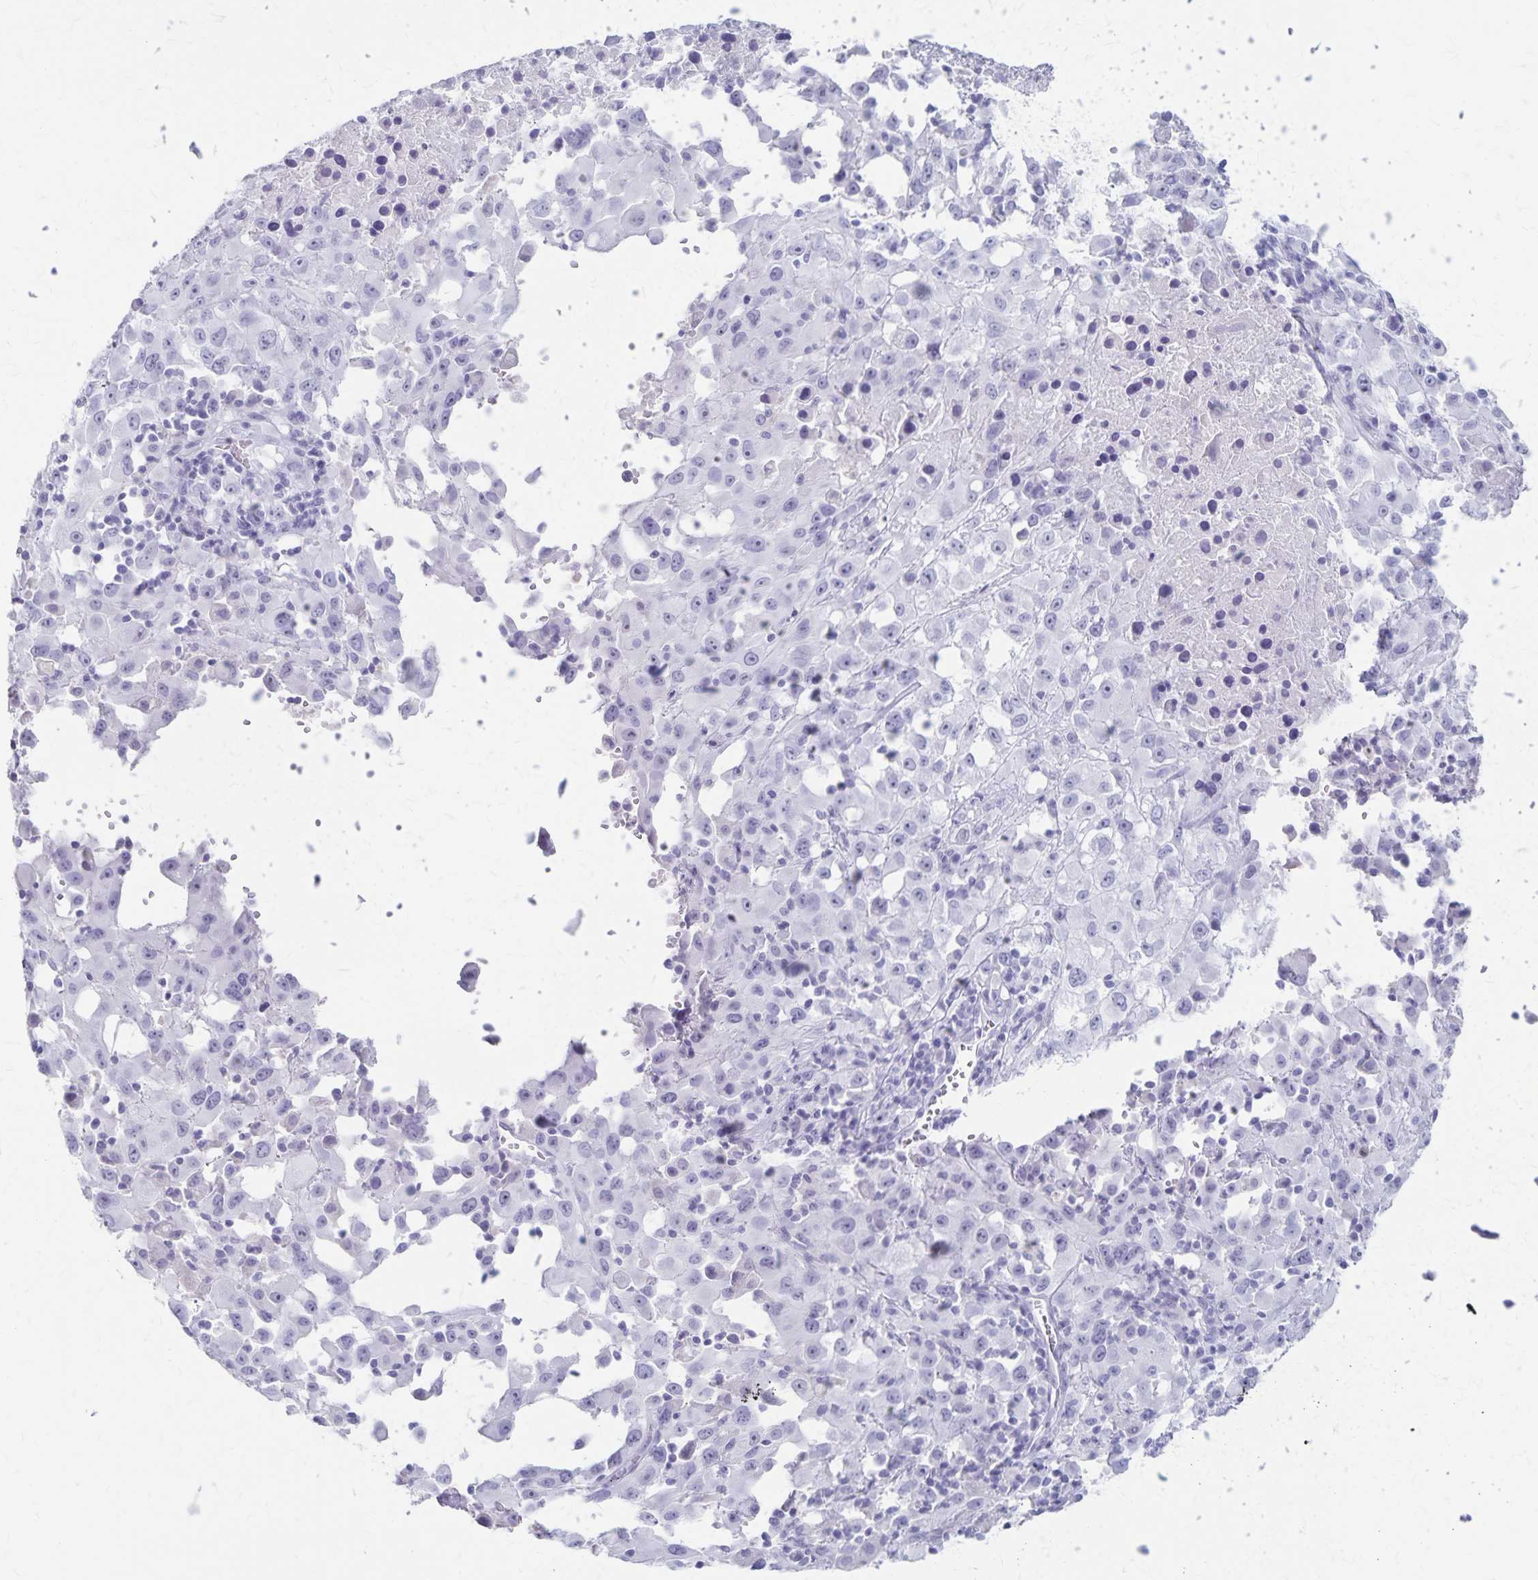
{"staining": {"intensity": "negative", "quantity": "none", "location": "none"}, "tissue": "melanoma", "cell_type": "Tumor cells", "image_type": "cancer", "snomed": [{"axis": "morphology", "description": "Malignant melanoma, Metastatic site"}, {"axis": "topography", "description": "Soft tissue"}], "caption": "A high-resolution image shows immunohistochemistry staining of malignant melanoma (metastatic site), which shows no significant expression in tumor cells.", "gene": "GPBAR1", "patient": {"sex": "male", "age": 50}}